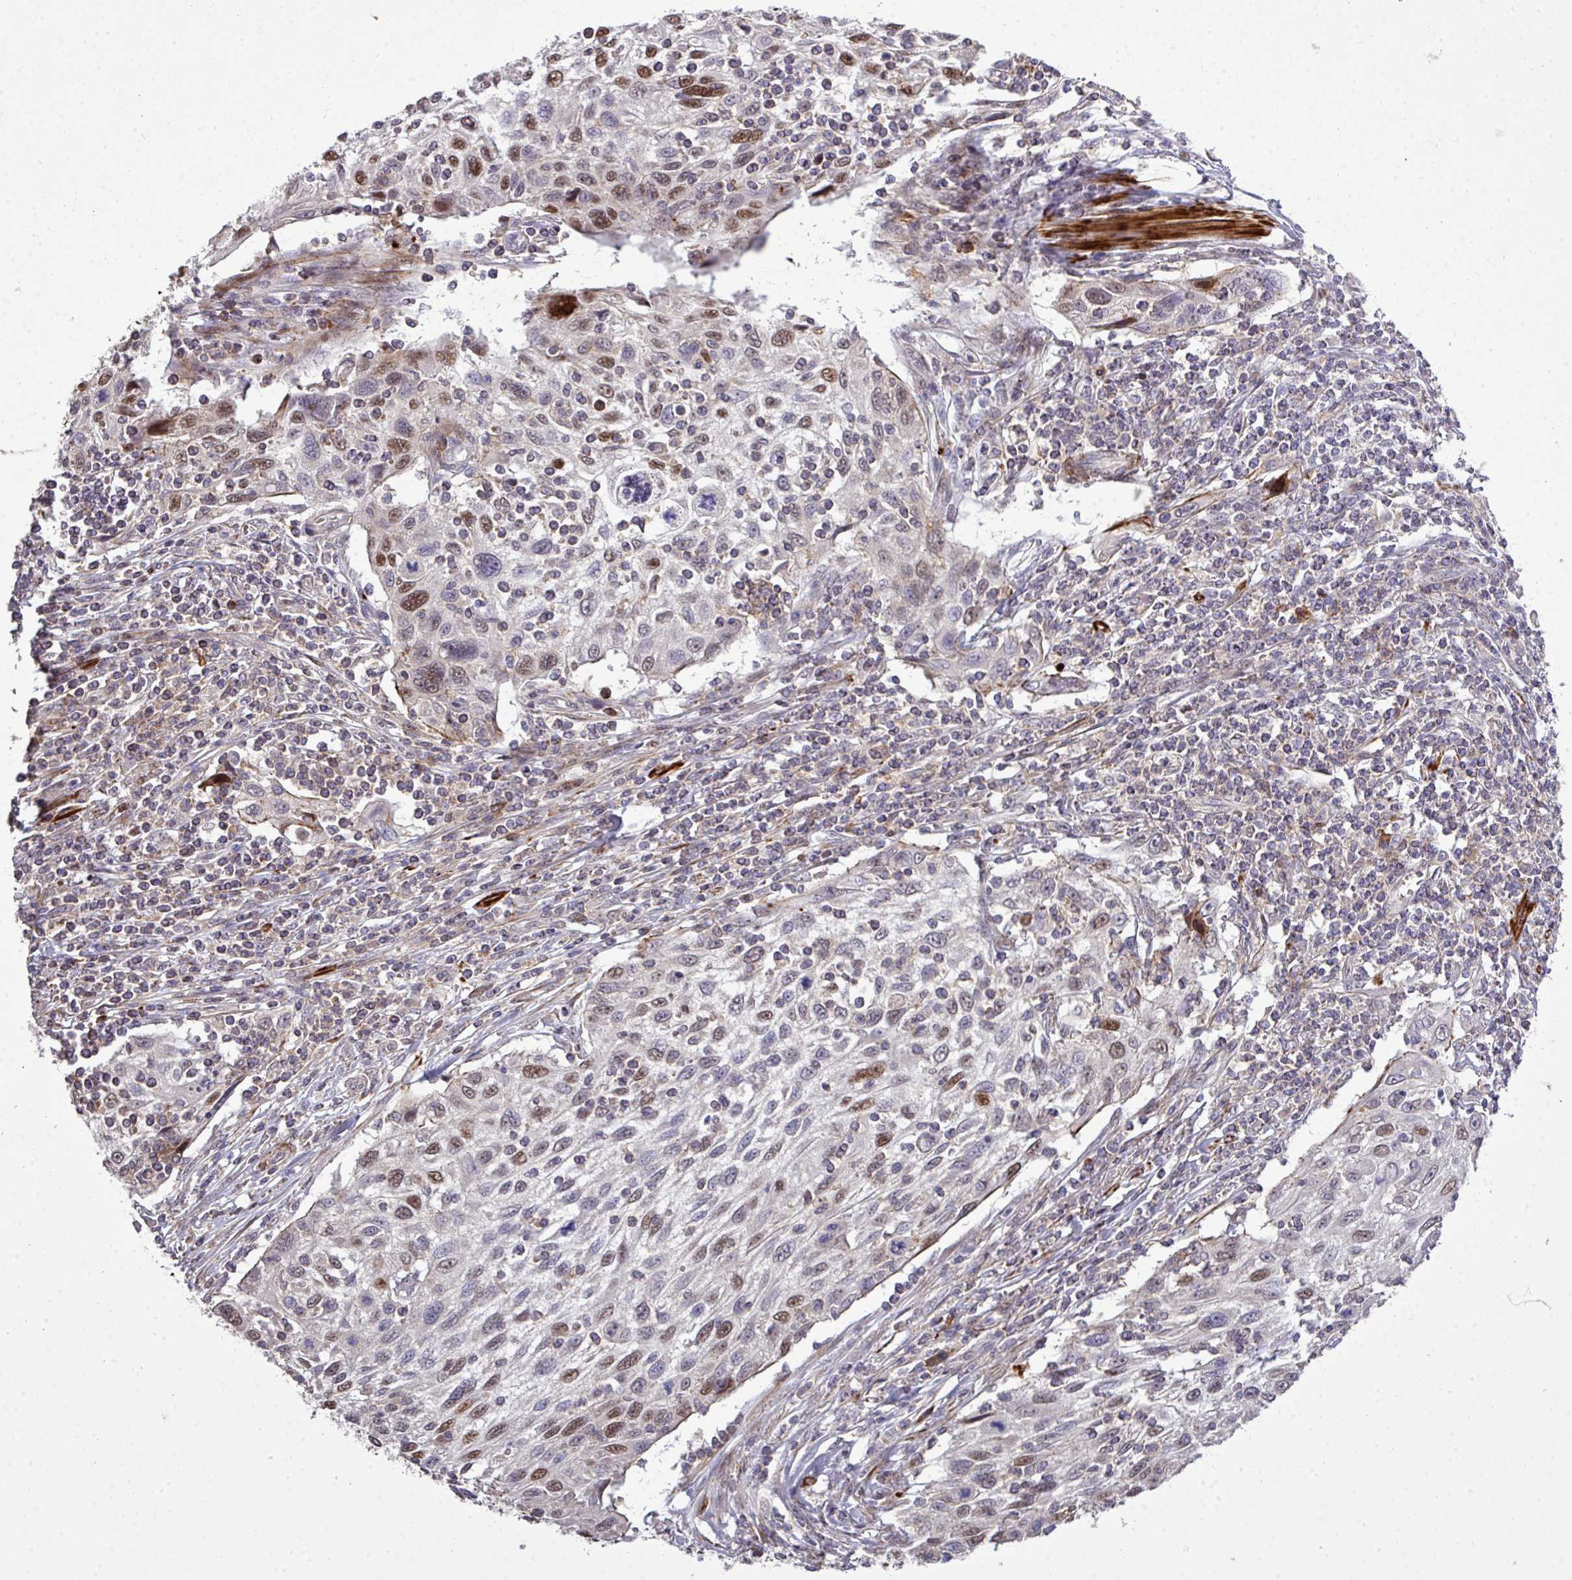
{"staining": {"intensity": "moderate", "quantity": "25%-75%", "location": "nuclear"}, "tissue": "cervical cancer", "cell_type": "Tumor cells", "image_type": "cancer", "snomed": [{"axis": "morphology", "description": "Squamous cell carcinoma, NOS"}, {"axis": "topography", "description": "Cervix"}], "caption": "Immunohistochemistry (IHC) micrograph of neoplastic tissue: human cervical cancer stained using IHC reveals medium levels of moderate protein expression localized specifically in the nuclear of tumor cells, appearing as a nuclear brown color.", "gene": "TPRA1", "patient": {"sex": "female", "age": 70}}